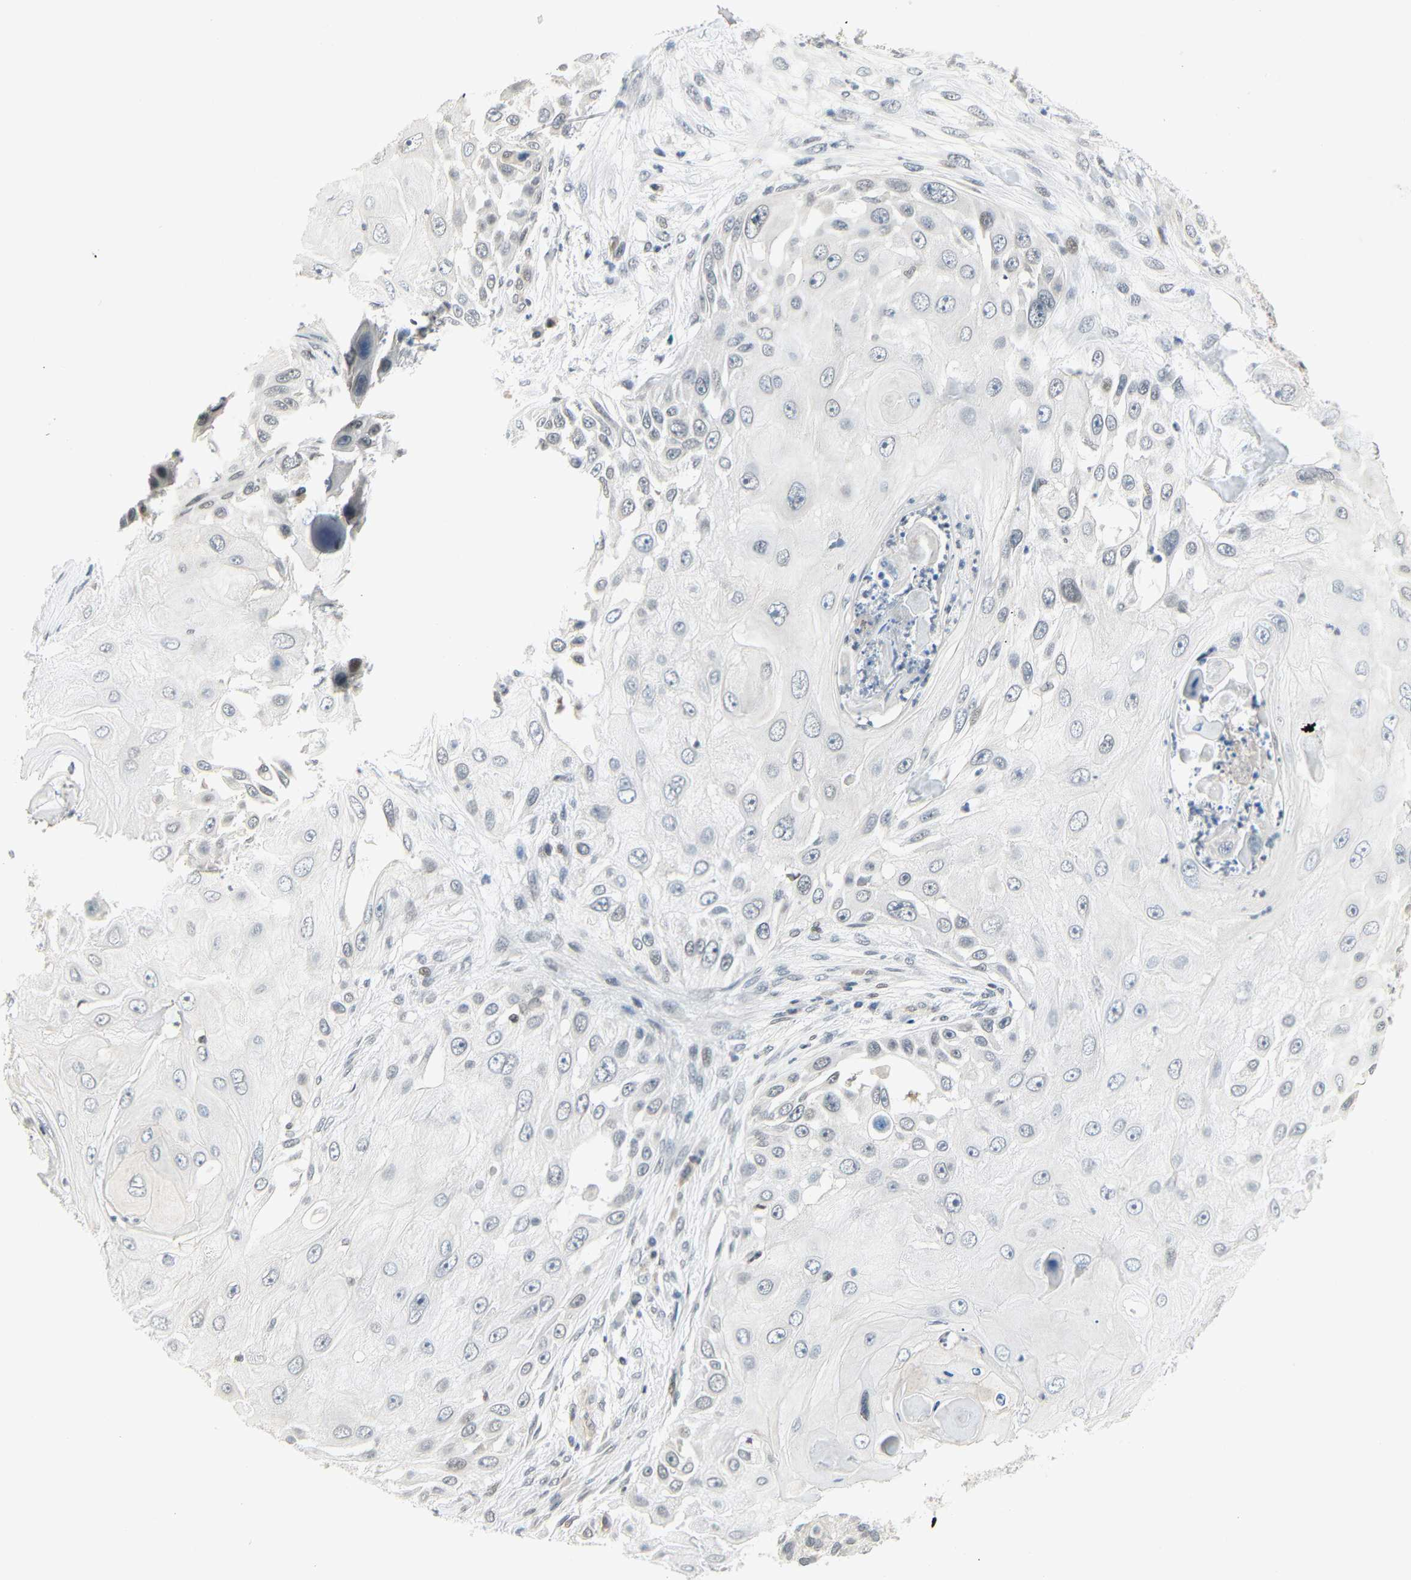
{"staining": {"intensity": "weak", "quantity": "<25%", "location": "nuclear"}, "tissue": "skin cancer", "cell_type": "Tumor cells", "image_type": "cancer", "snomed": [{"axis": "morphology", "description": "Squamous cell carcinoma, NOS"}, {"axis": "topography", "description": "Skin"}], "caption": "IHC micrograph of skin cancer (squamous cell carcinoma) stained for a protein (brown), which reveals no staining in tumor cells.", "gene": "IMPG2", "patient": {"sex": "female", "age": 44}}